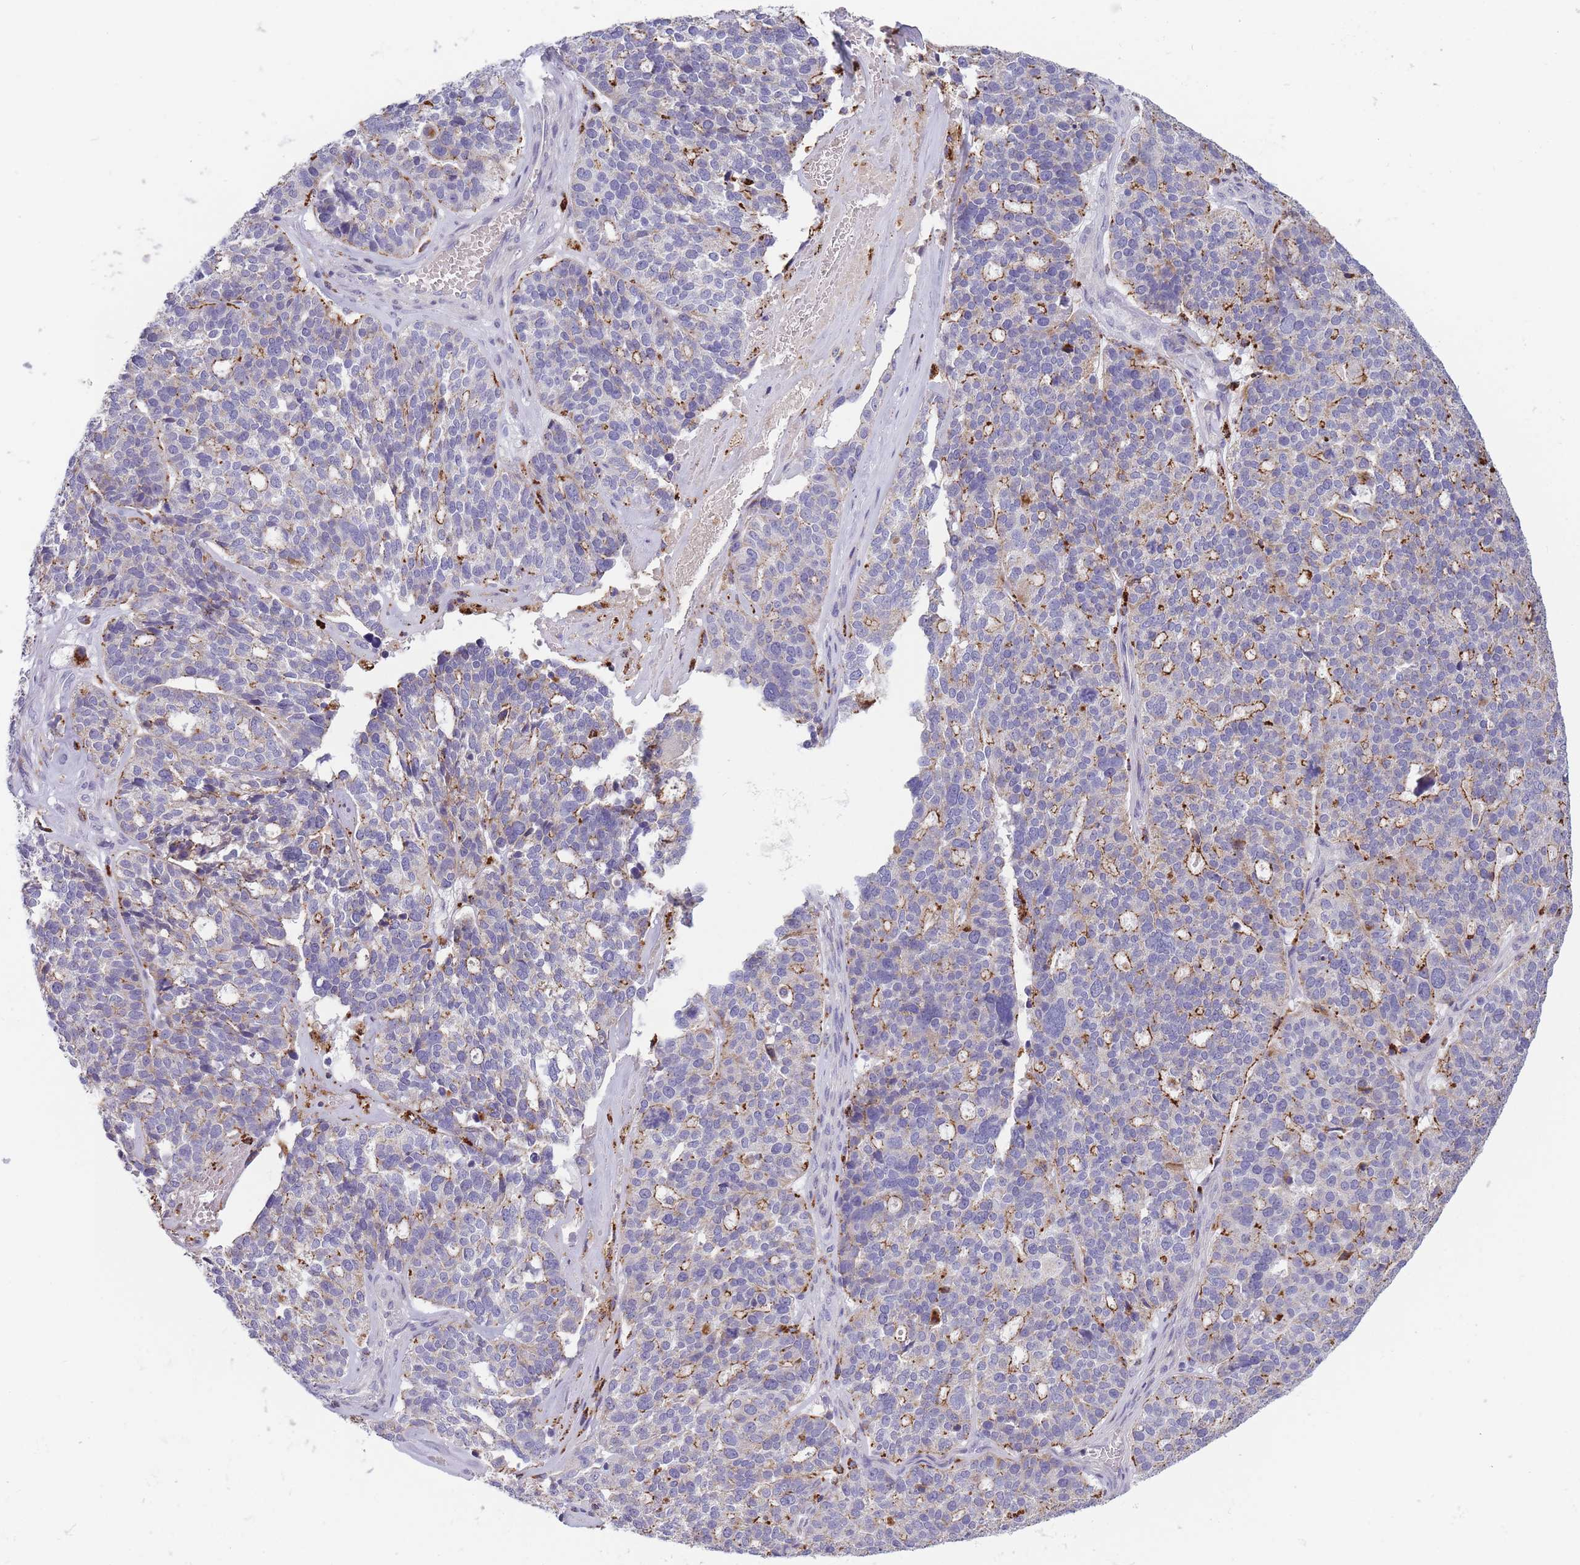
{"staining": {"intensity": "weak", "quantity": "25%-75%", "location": "cytoplasmic/membranous"}, "tissue": "ovarian cancer", "cell_type": "Tumor cells", "image_type": "cancer", "snomed": [{"axis": "morphology", "description": "Cystadenocarcinoma, serous, NOS"}, {"axis": "topography", "description": "Ovary"}], "caption": "Tumor cells demonstrate weak cytoplasmic/membranous staining in approximately 25%-75% of cells in ovarian cancer (serous cystadenocarcinoma).", "gene": "TRIM61", "patient": {"sex": "female", "age": 59}}